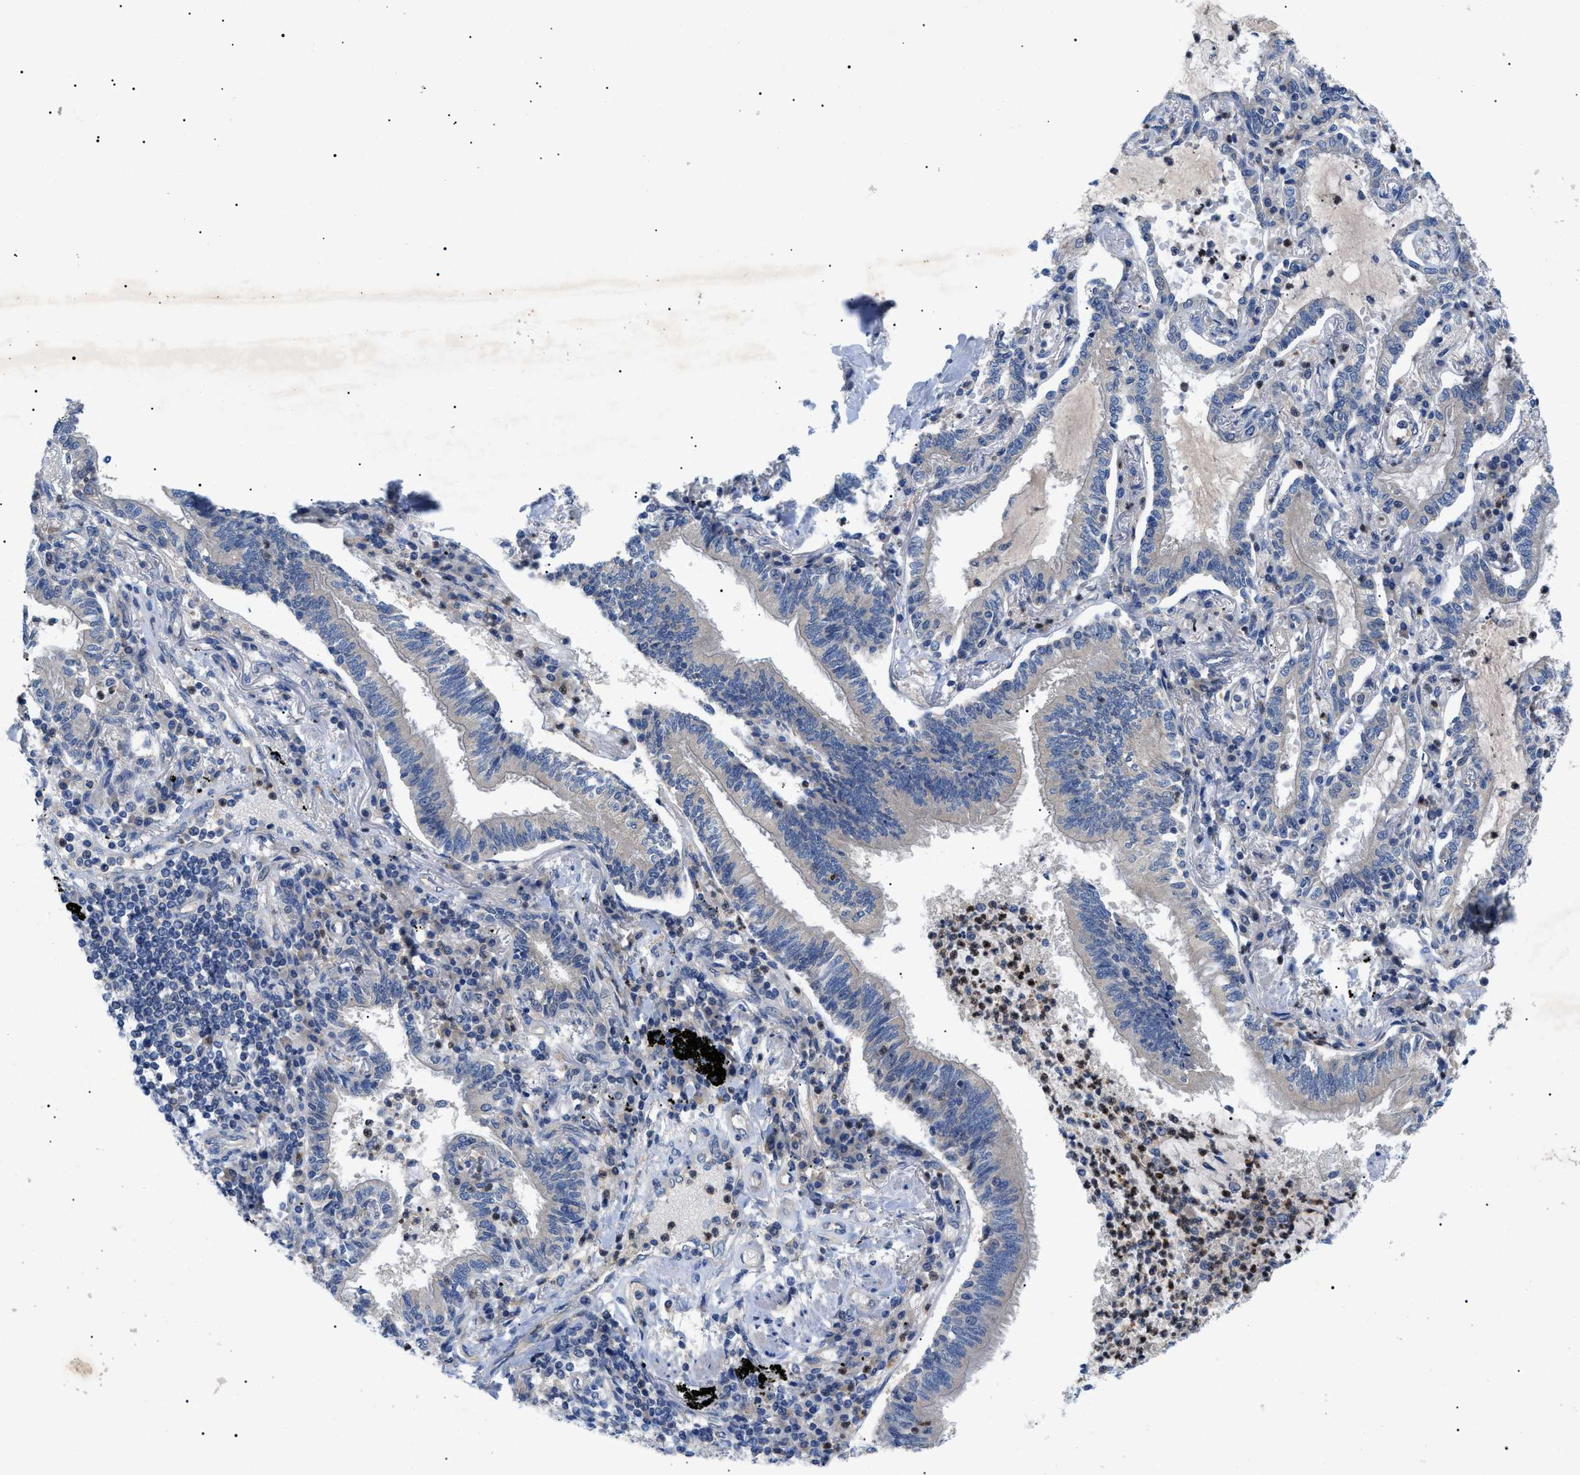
{"staining": {"intensity": "weak", "quantity": "<25%", "location": "cytoplasmic/membranous"}, "tissue": "lung cancer", "cell_type": "Tumor cells", "image_type": "cancer", "snomed": [{"axis": "morphology", "description": "Normal tissue, NOS"}, {"axis": "morphology", "description": "Adenocarcinoma, NOS"}, {"axis": "topography", "description": "Bronchus"}, {"axis": "topography", "description": "Lung"}], "caption": "The immunohistochemistry (IHC) image has no significant expression in tumor cells of adenocarcinoma (lung) tissue.", "gene": "RIPK1", "patient": {"sex": "female", "age": 70}}